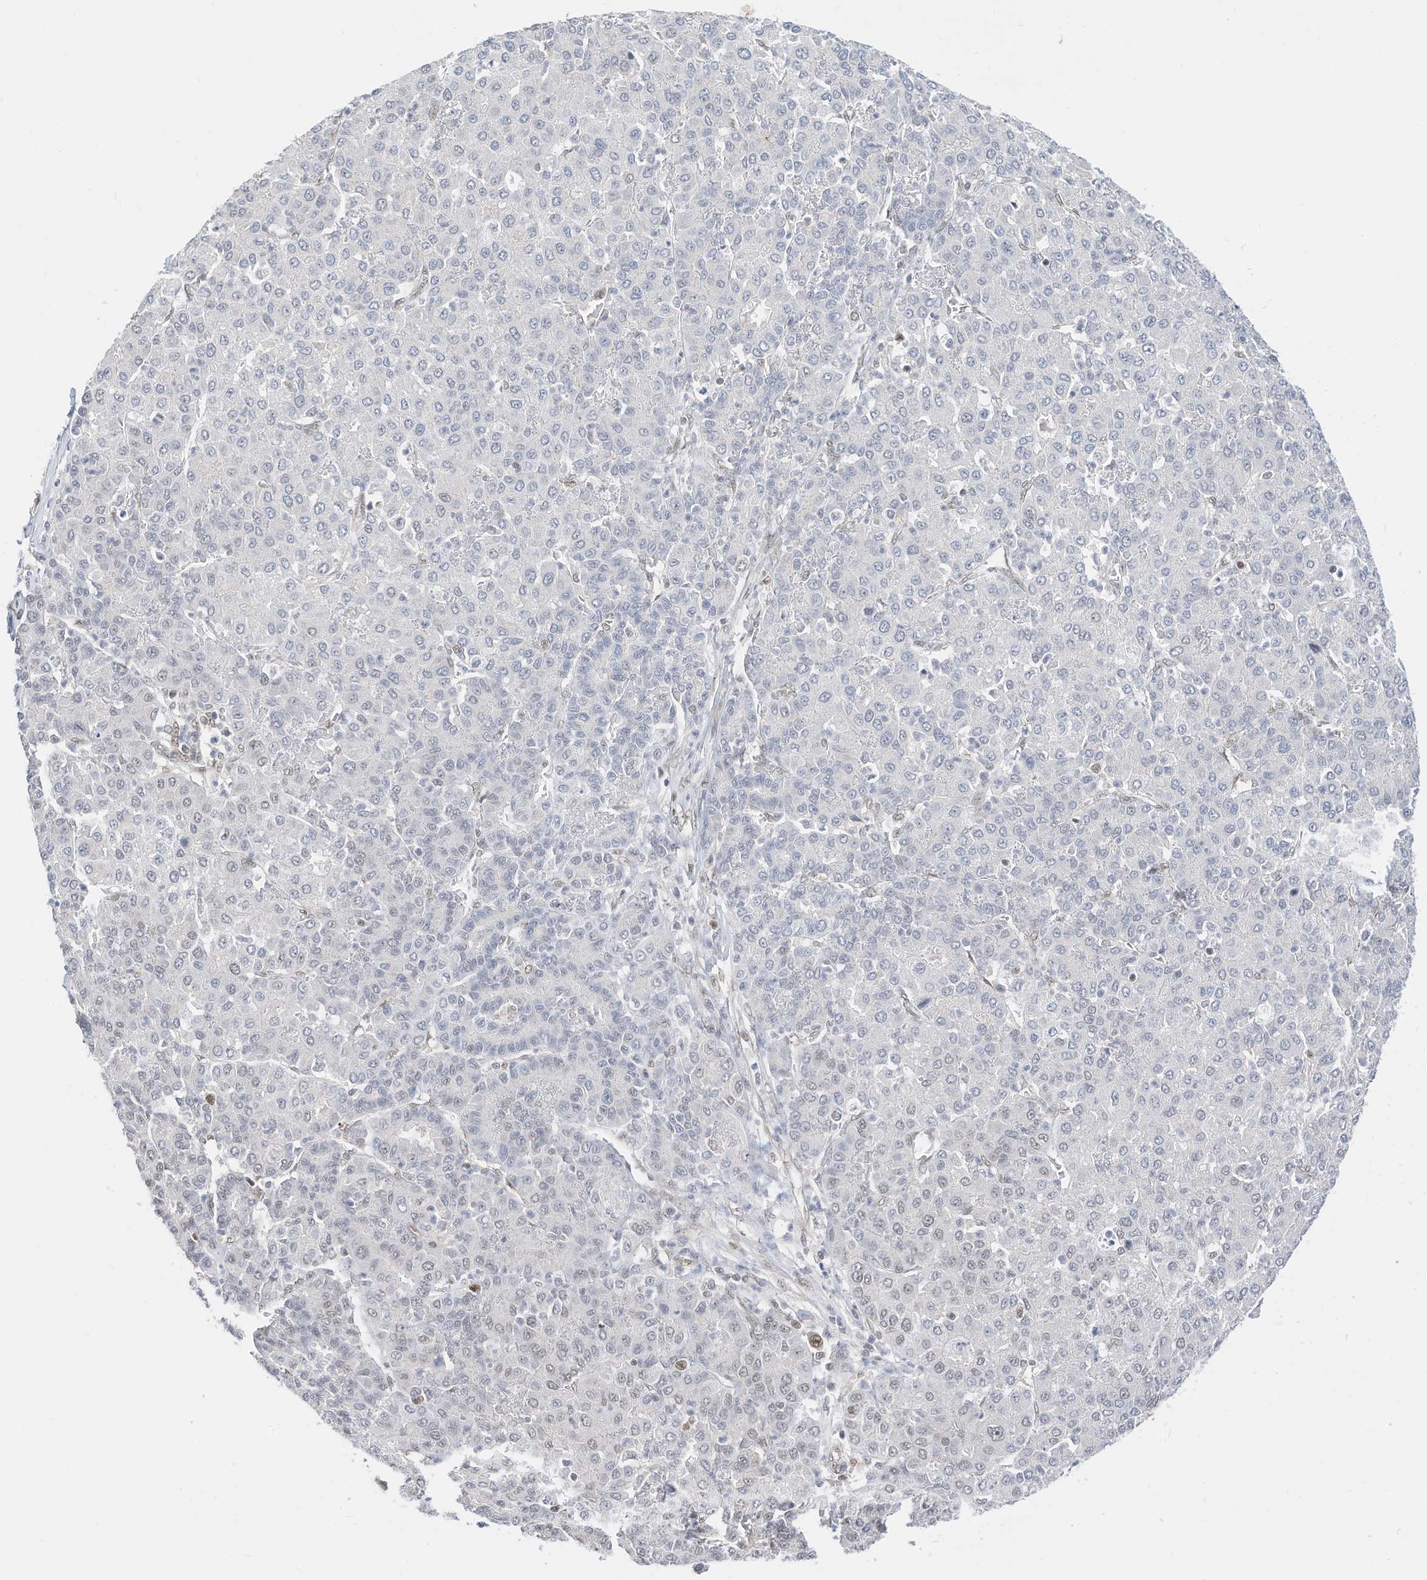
{"staining": {"intensity": "negative", "quantity": "none", "location": "none"}, "tissue": "liver cancer", "cell_type": "Tumor cells", "image_type": "cancer", "snomed": [{"axis": "morphology", "description": "Carcinoma, Hepatocellular, NOS"}, {"axis": "topography", "description": "Liver"}], "caption": "Immunohistochemical staining of liver cancer reveals no significant positivity in tumor cells.", "gene": "OGT", "patient": {"sex": "male", "age": 65}}